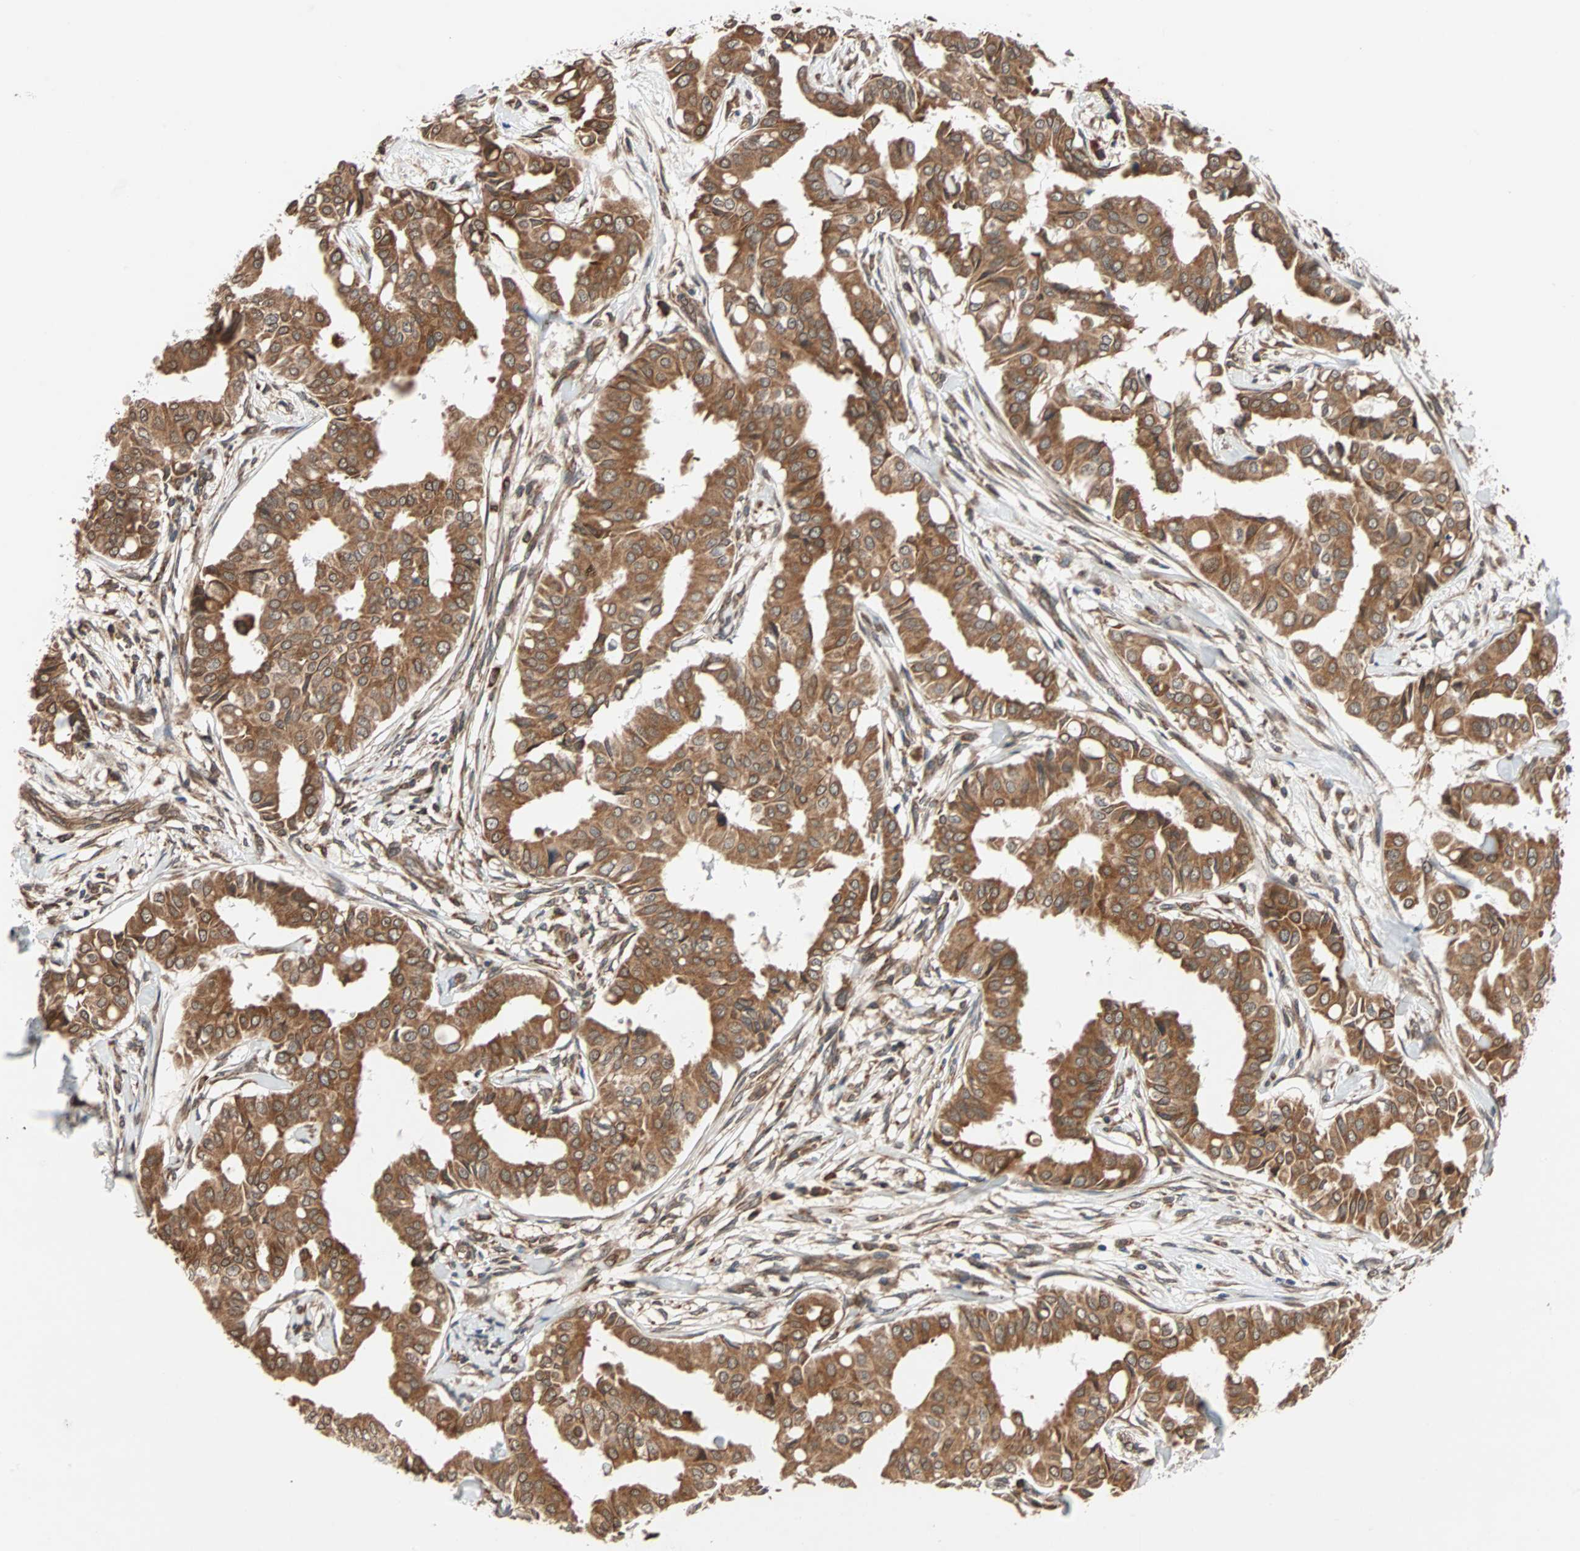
{"staining": {"intensity": "moderate", "quantity": ">75%", "location": "cytoplasmic/membranous"}, "tissue": "head and neck cancer", "cell_type": "Tumor cells", "image_type": "cancer", "snomed": [{"axis": "morphology", "description": "Adenocarcinoma, NOS"}, {"axis": "topography", "description": "Salivary gland"}, {"axis": "topography", "description": "Head-Neck"}], "caption": "Human head and neck cancer (adenocarcinoma) stained with a protein marker displays moderate staining in tumor cells.", "gene": "AUP1", "patient": {"sex": "female", "age": 59}}